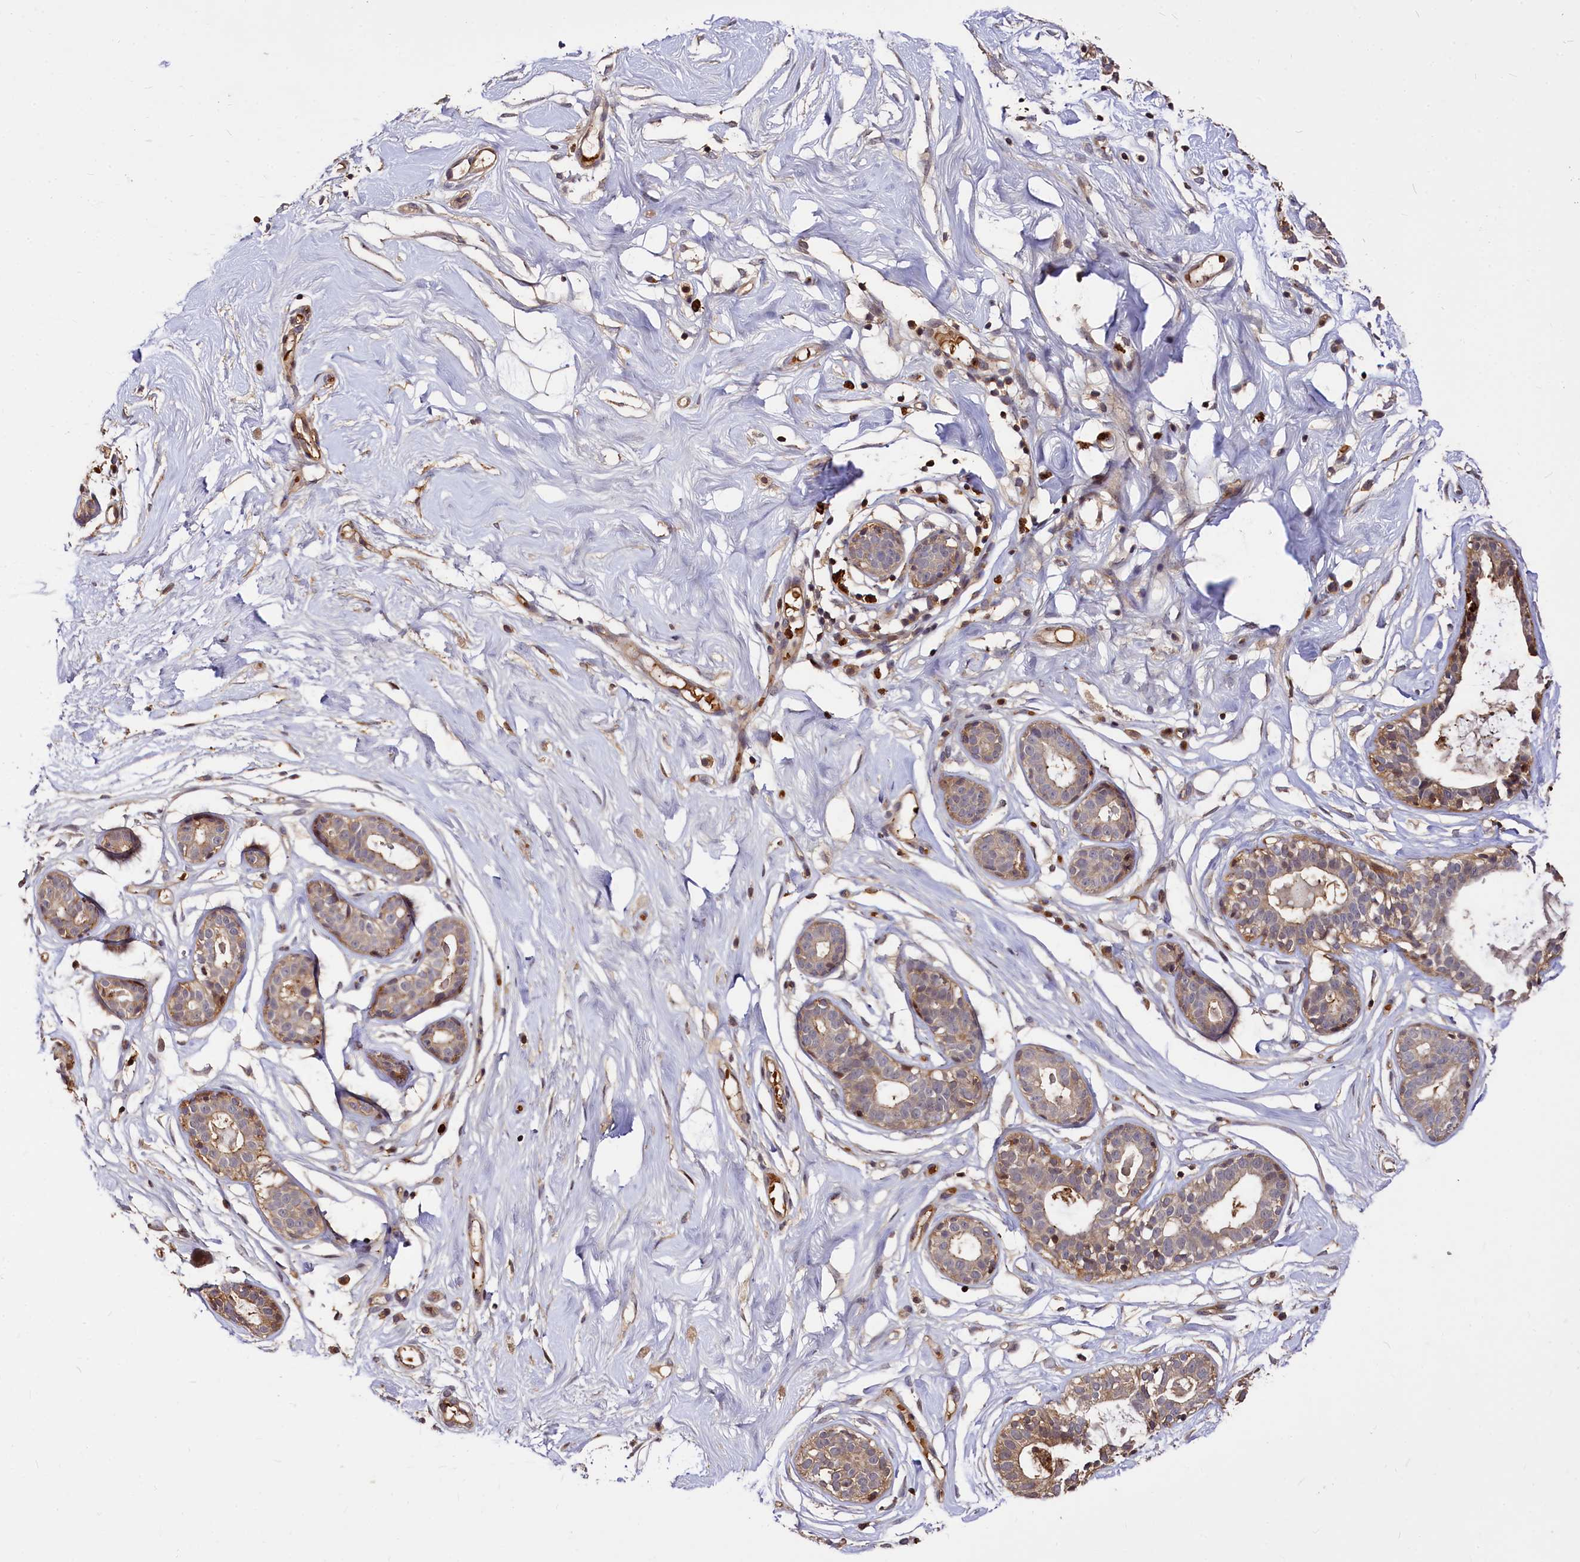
{"staining": {"intensity": "weak", "quantity": ">75%", "location": "nuclear"}, "tissue": "breast", "cell_type": "Adipocytes", "image_type": "normal", "snomed": [{"axis": "morphology", "description": "Normal tissue, NOS"}, {"axis": "morphology", "description": "Adenoma, NOS"}, {"axis": "topography", "description": "Breast"}], "caption": "Brown immunohistochemical staining in normal breast displays weak nuclear expression in about >75% of adipocytes.", "gene": "ATG101", "patient": {"sex": "female", "age": 23}}